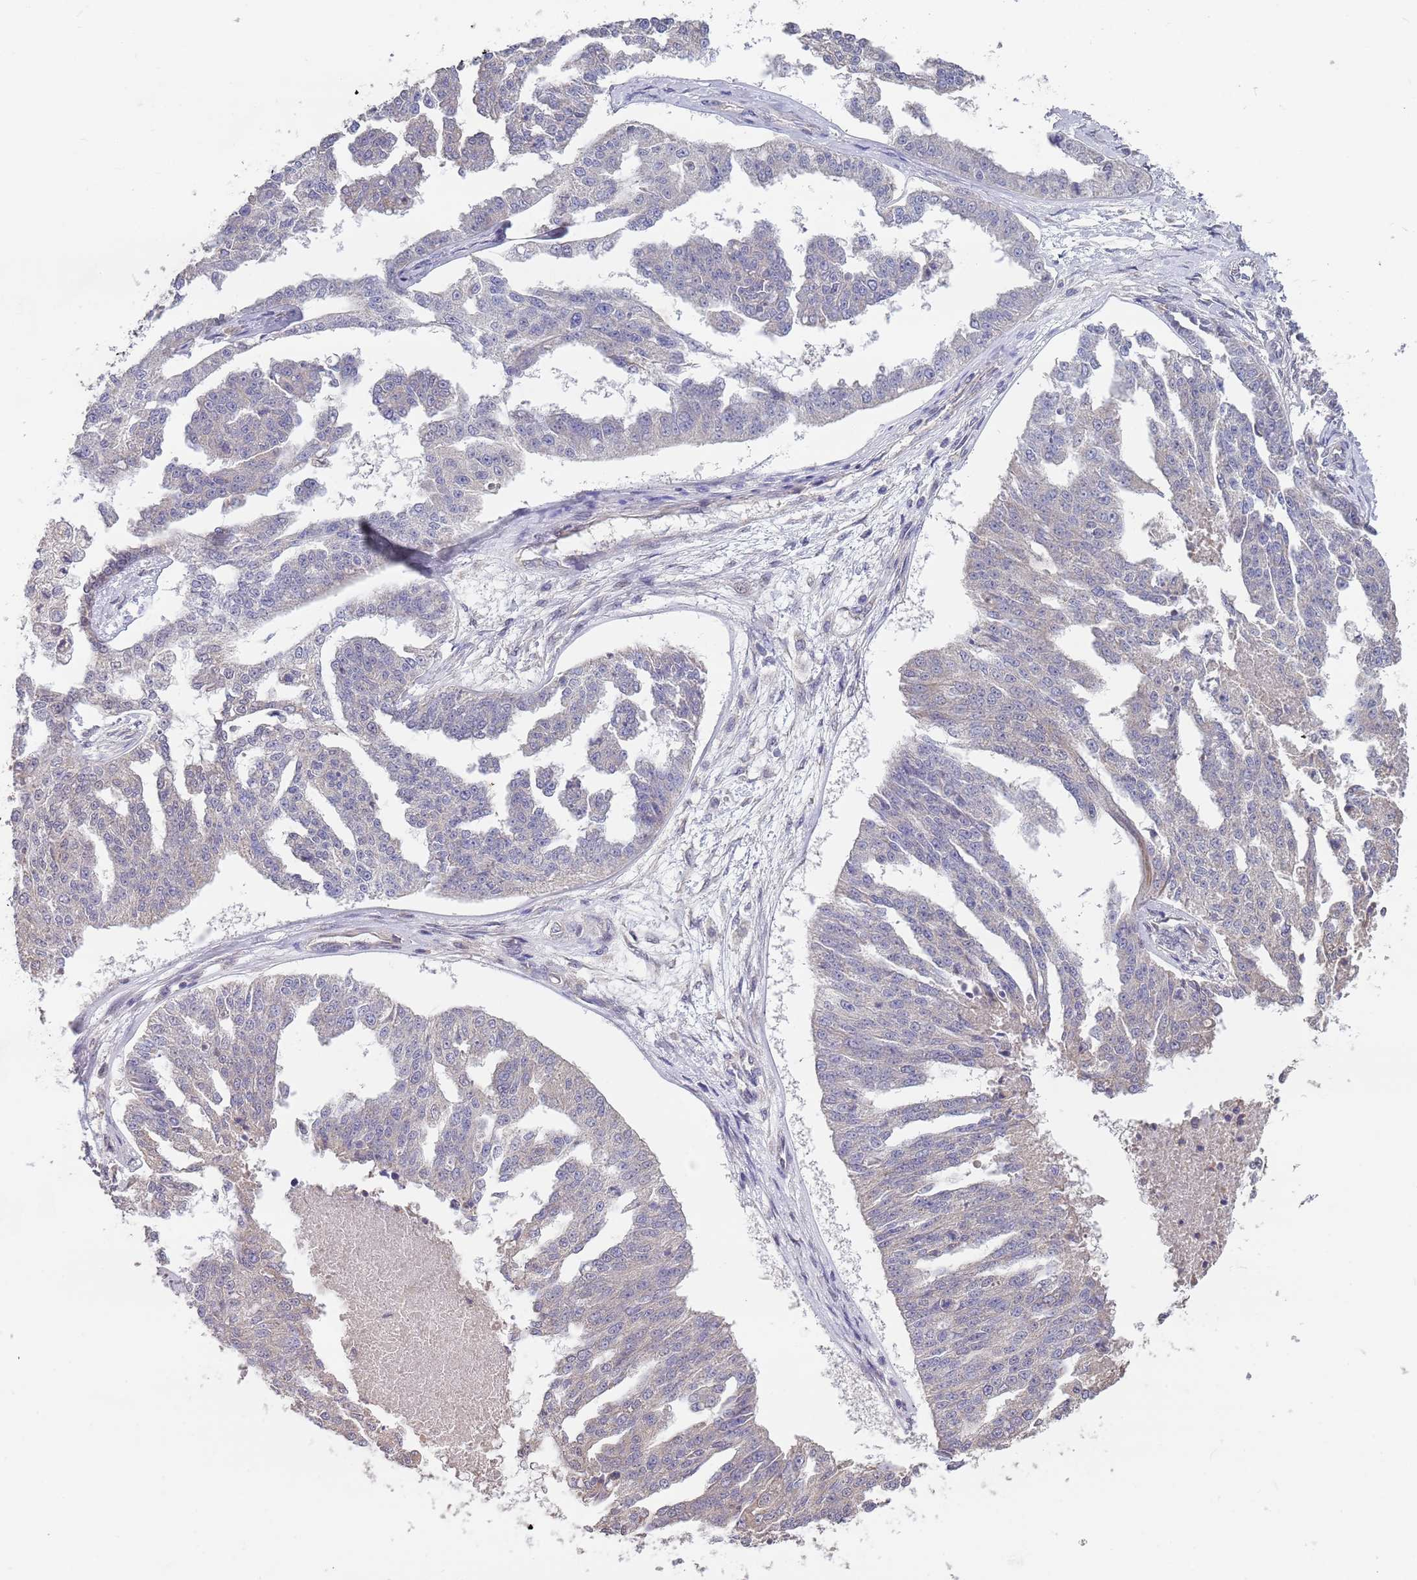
{"staining": {"intensity": "negative", "quantity": "none", "location": "none"}, "tissue": "ovarian cancer", "cell_type": "Tumor cells", "image_type": "cancer", "snomed": [{"axis": "morphology", "description": "Cystadenocarcinoma, serous, NOS"}, {"axis": "topography", "description": "Ovary"}], "caption": "Immunohistochemical staining of human ovarian cancer (serous cystadenocarcinoma) shows no significant expression in tumor cells.", "gene": "TMEM64", "patient": {"sex": "female", "age": 58}}